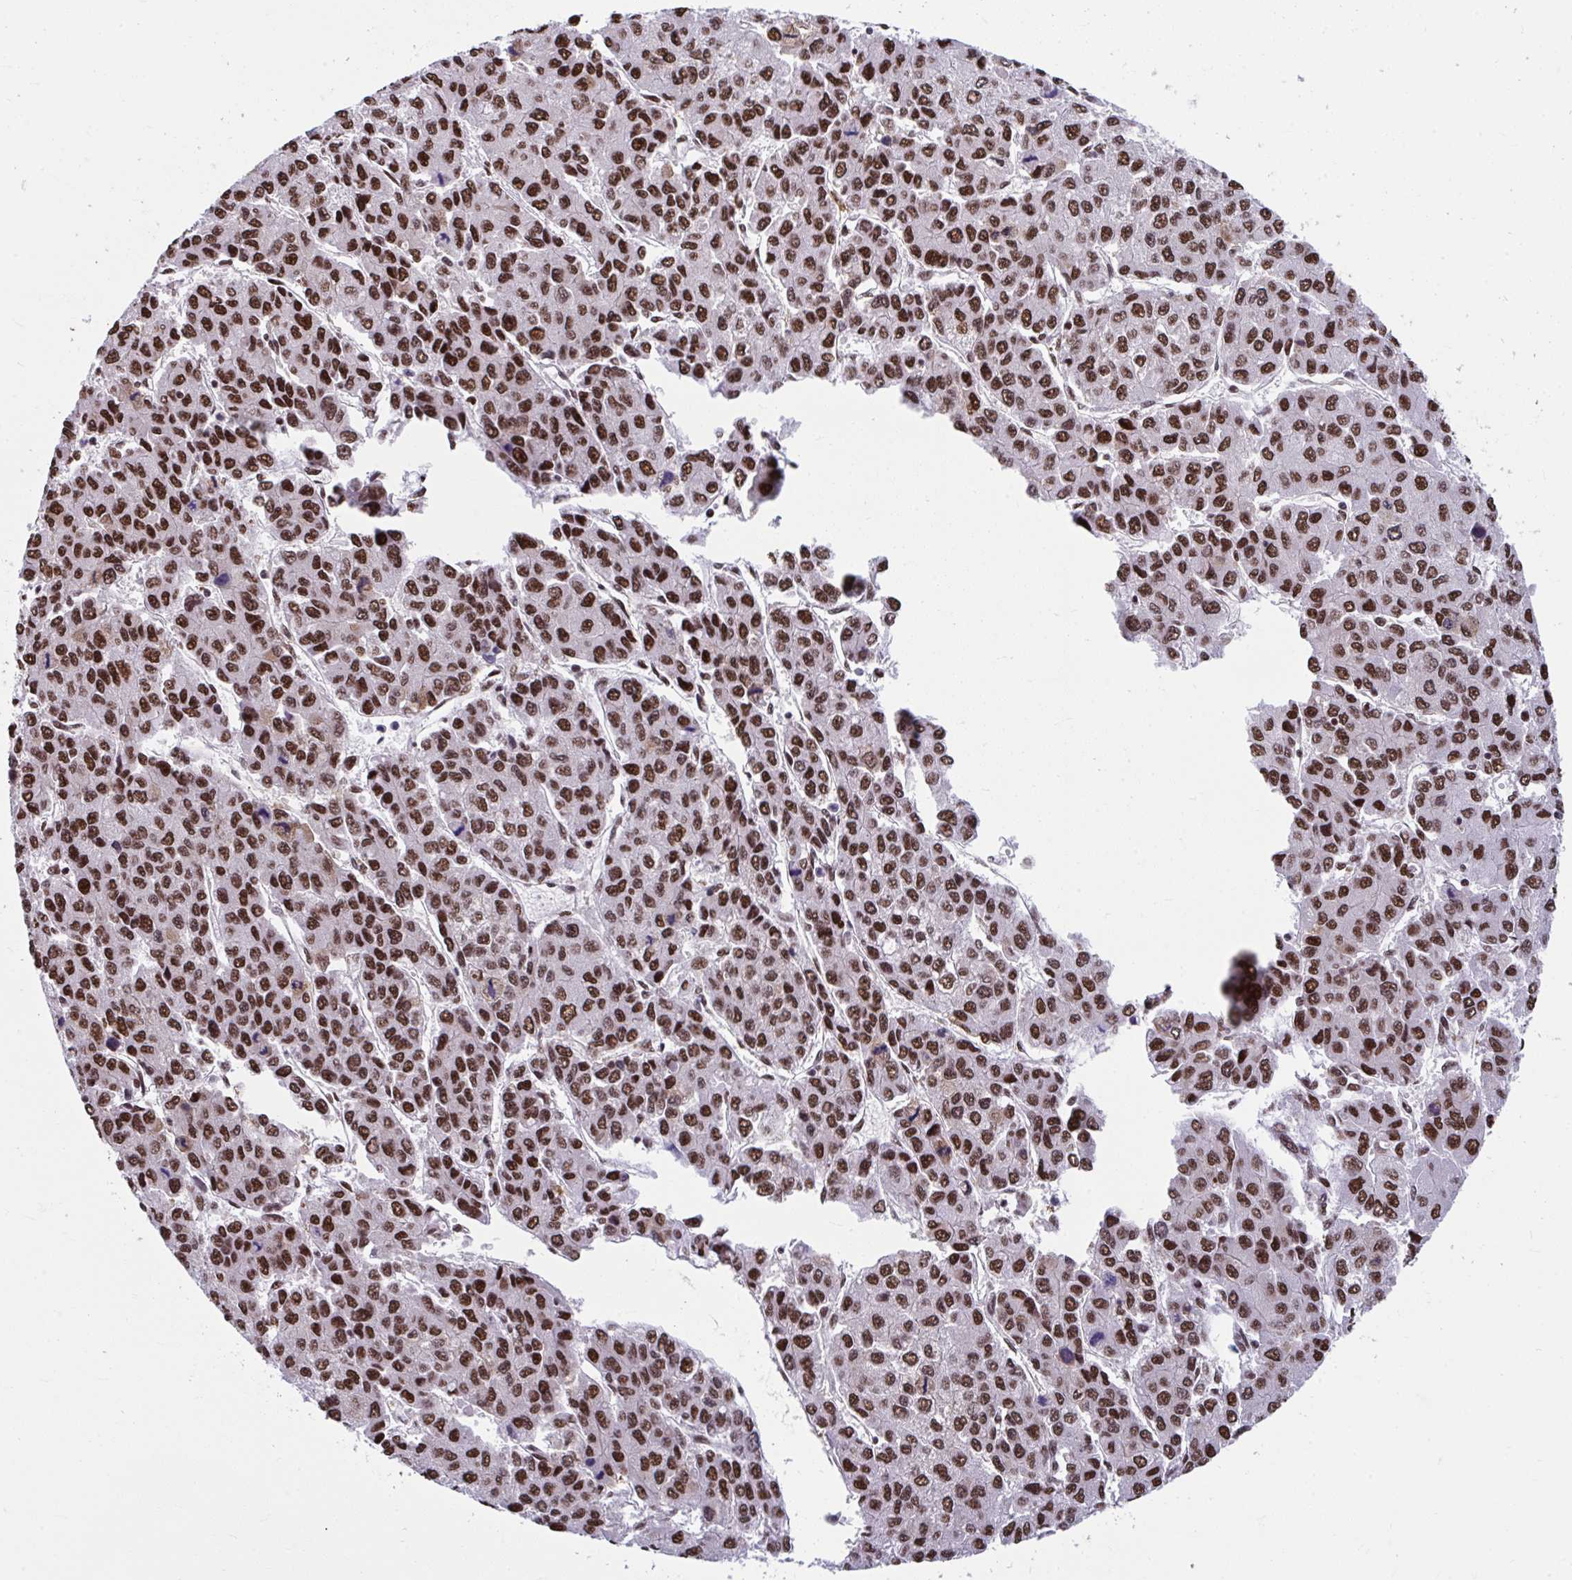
{"staining": {"intensity": "strong", "quantity": ">75%", "location": "nuclear"}, "tissue": "liver cancer", "cell_type": "Tumor cells", "image_type": "cancer", "snomed": [{"axis": "morphology", "description": "Carcinoma, Hepatocellular, NOS"}, {"axis": "topography", "description": "Liver"}], "caption": "Strong nuclear expression is identified in approximately >75% of tumor cells in liver cancer. Nuclei are stained in blue.", "gene": "SLC35C2", "patient": {"sex": "female", "age": 66}}